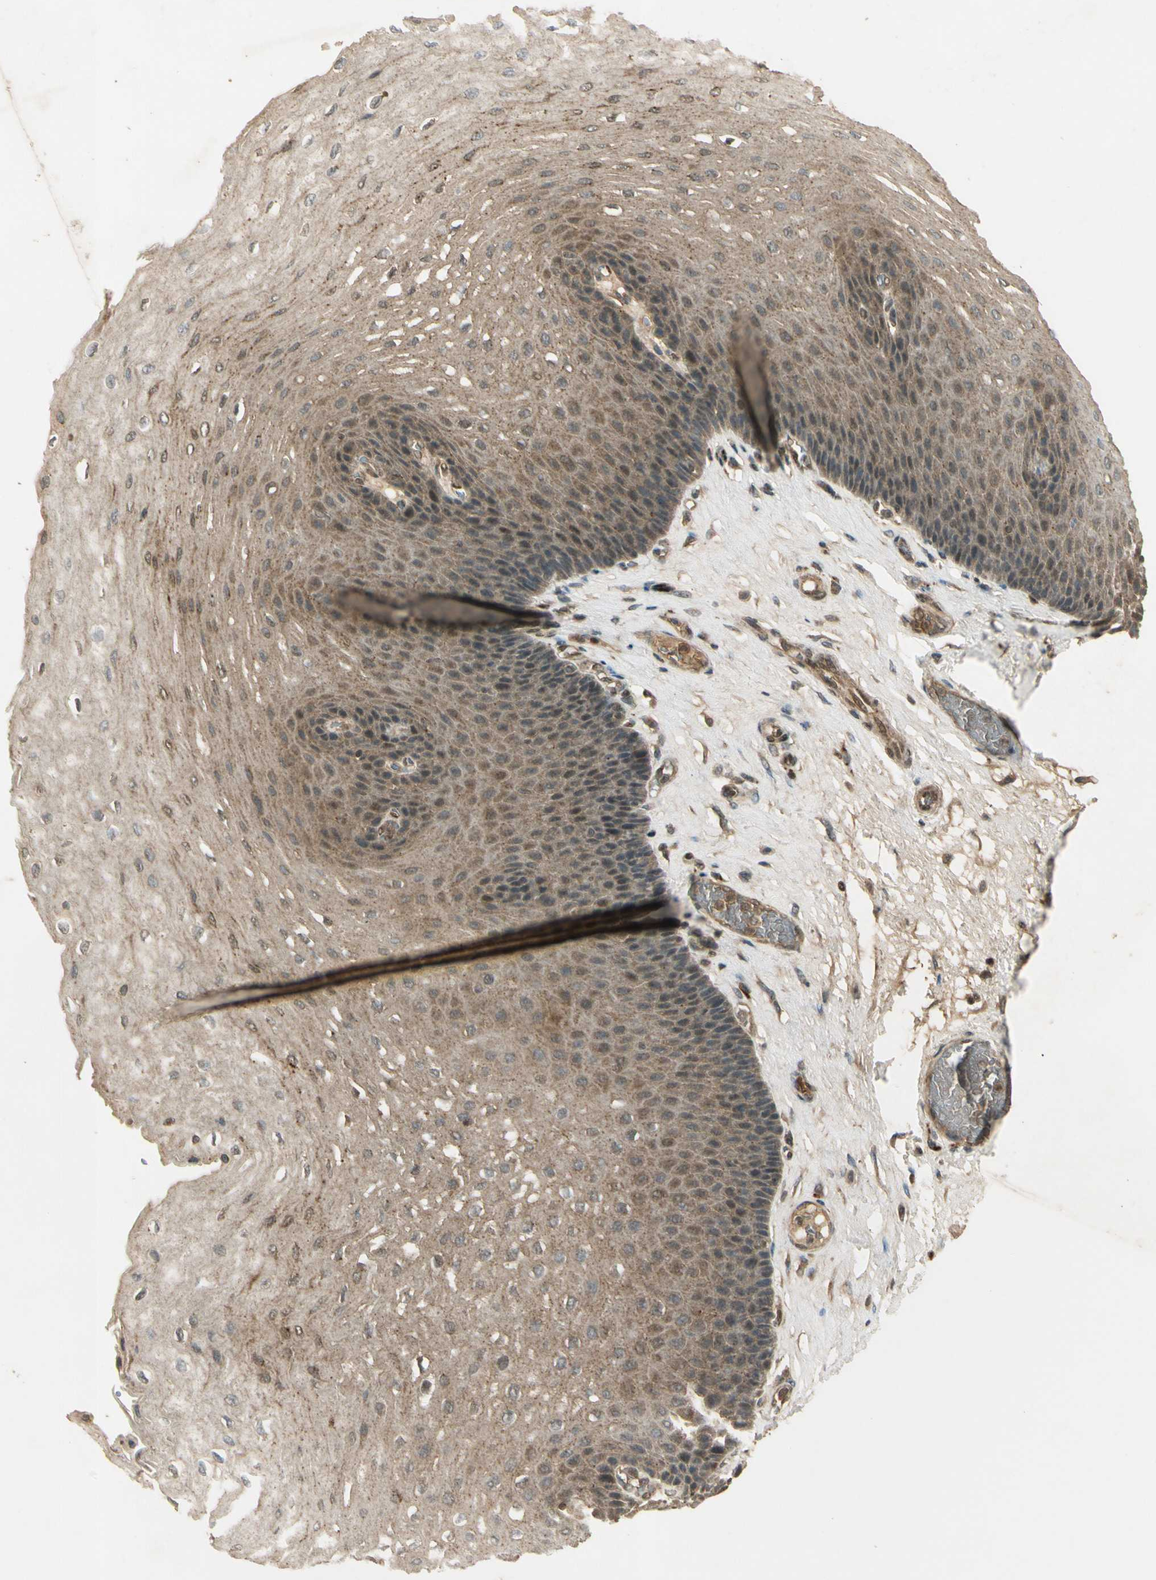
{"staining": {"intensity": "moderate", "quantity": ">75%", "location": "cytoplasmic/membranous,nuclear"}, "tissue": "esophagus", "cell_type": "Squamous epithelial cells", "image_type": "normal", "snomed": [{"axis": "morphology", "description": "Normal tissue, NOS"}, {"axis": "topography", "description": "Esophagus"}], "caption": "Immunohistochemical staining of normal esophagus demonstrates medium levels of moderate cytoplasmic/membranous,nuclear expression in approximately >75% of squamous epithelial cells. The protein of interest is stained brown, and the nuclei are stained in blue (DAB (3,3'-diaminobenzidine) IHC with brightfield microscopy, high magnification).", "gene": "GMEB2", "patient": {"sex": "female", "age": 72}}